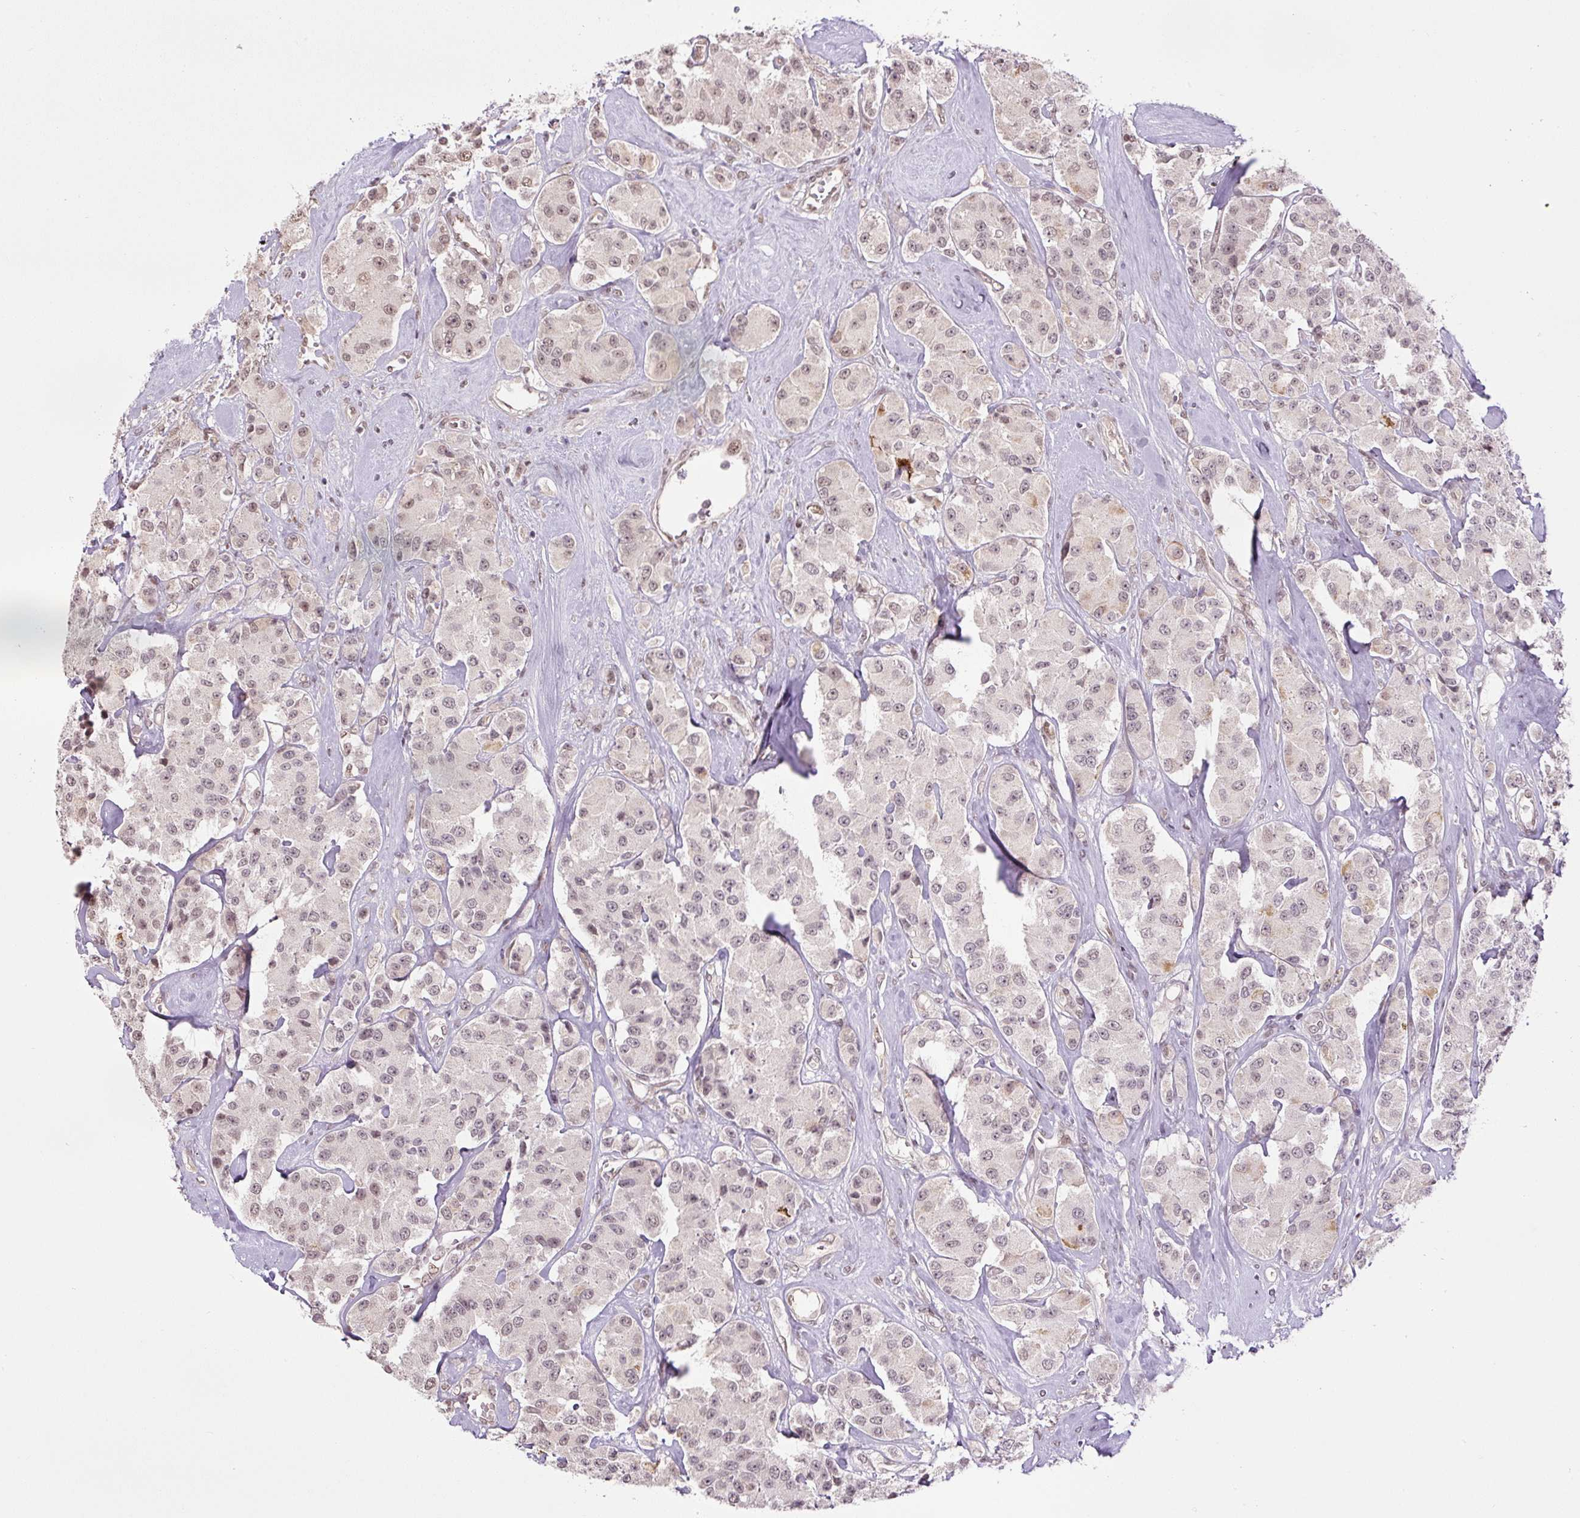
{"staining": {"intensity": "moderate", "quantity": ">75%", "location": "nuclear"}, "tissue": "carcinoid", "cell_type": "Tumor cells", "image_type": "cancer", "snomed": [{"axis": "morphology", "description": "Carcinoid, malignant, NOS"}, {"axis": "topography", "description": "Pancreas"}], "caption": "This image reveals carcinoid stained with immunohistochemistry (IHC) to label a protein in brown. The nuclear of tumor cells show moderate positivity for the protein. Nuclei are counter-stained blue.", "gene": "TCFL5", "patient": {"sex": "male", "age": 41}}